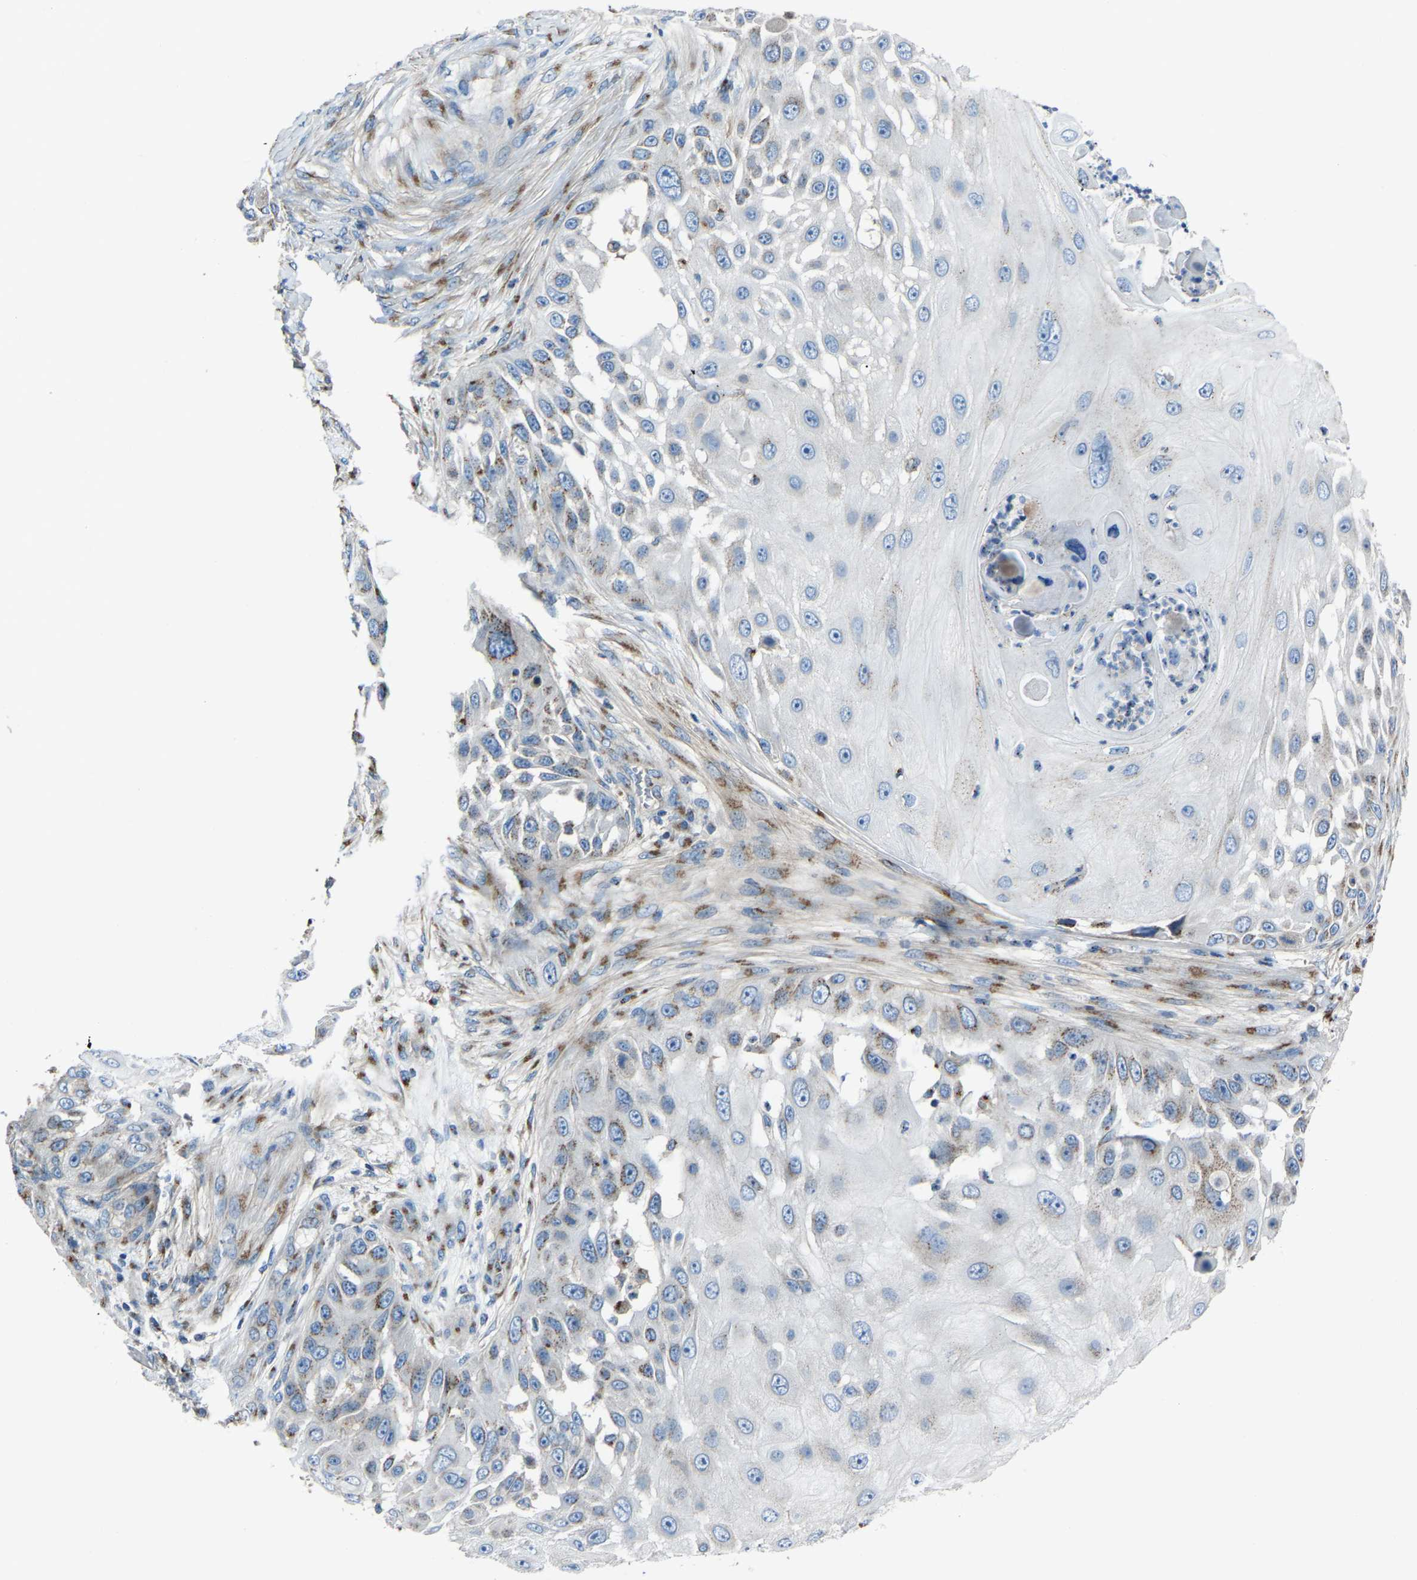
{"staining": {"intensity": "moderate", "quantity": "<25%", "location": "cytoplasmic/membranous"}, "tissue": "skin cancer", "cell_type": "Tumor cells", "image_type": "cancer", "snomed": [{"axis": "morphology", "description": "Squamous cell carcinoma, NOS"}, {"axis": "topography", "description": "Skin"}], "caption": "This is an image of immunohistochemistry staining of skin cancer (squamous cell carcinoma), which shows moderate expression in the cytoplasmic/membranous of tumor cells.", "gene": "CANT1", "patient": {"sex": "female", "age": 44}}